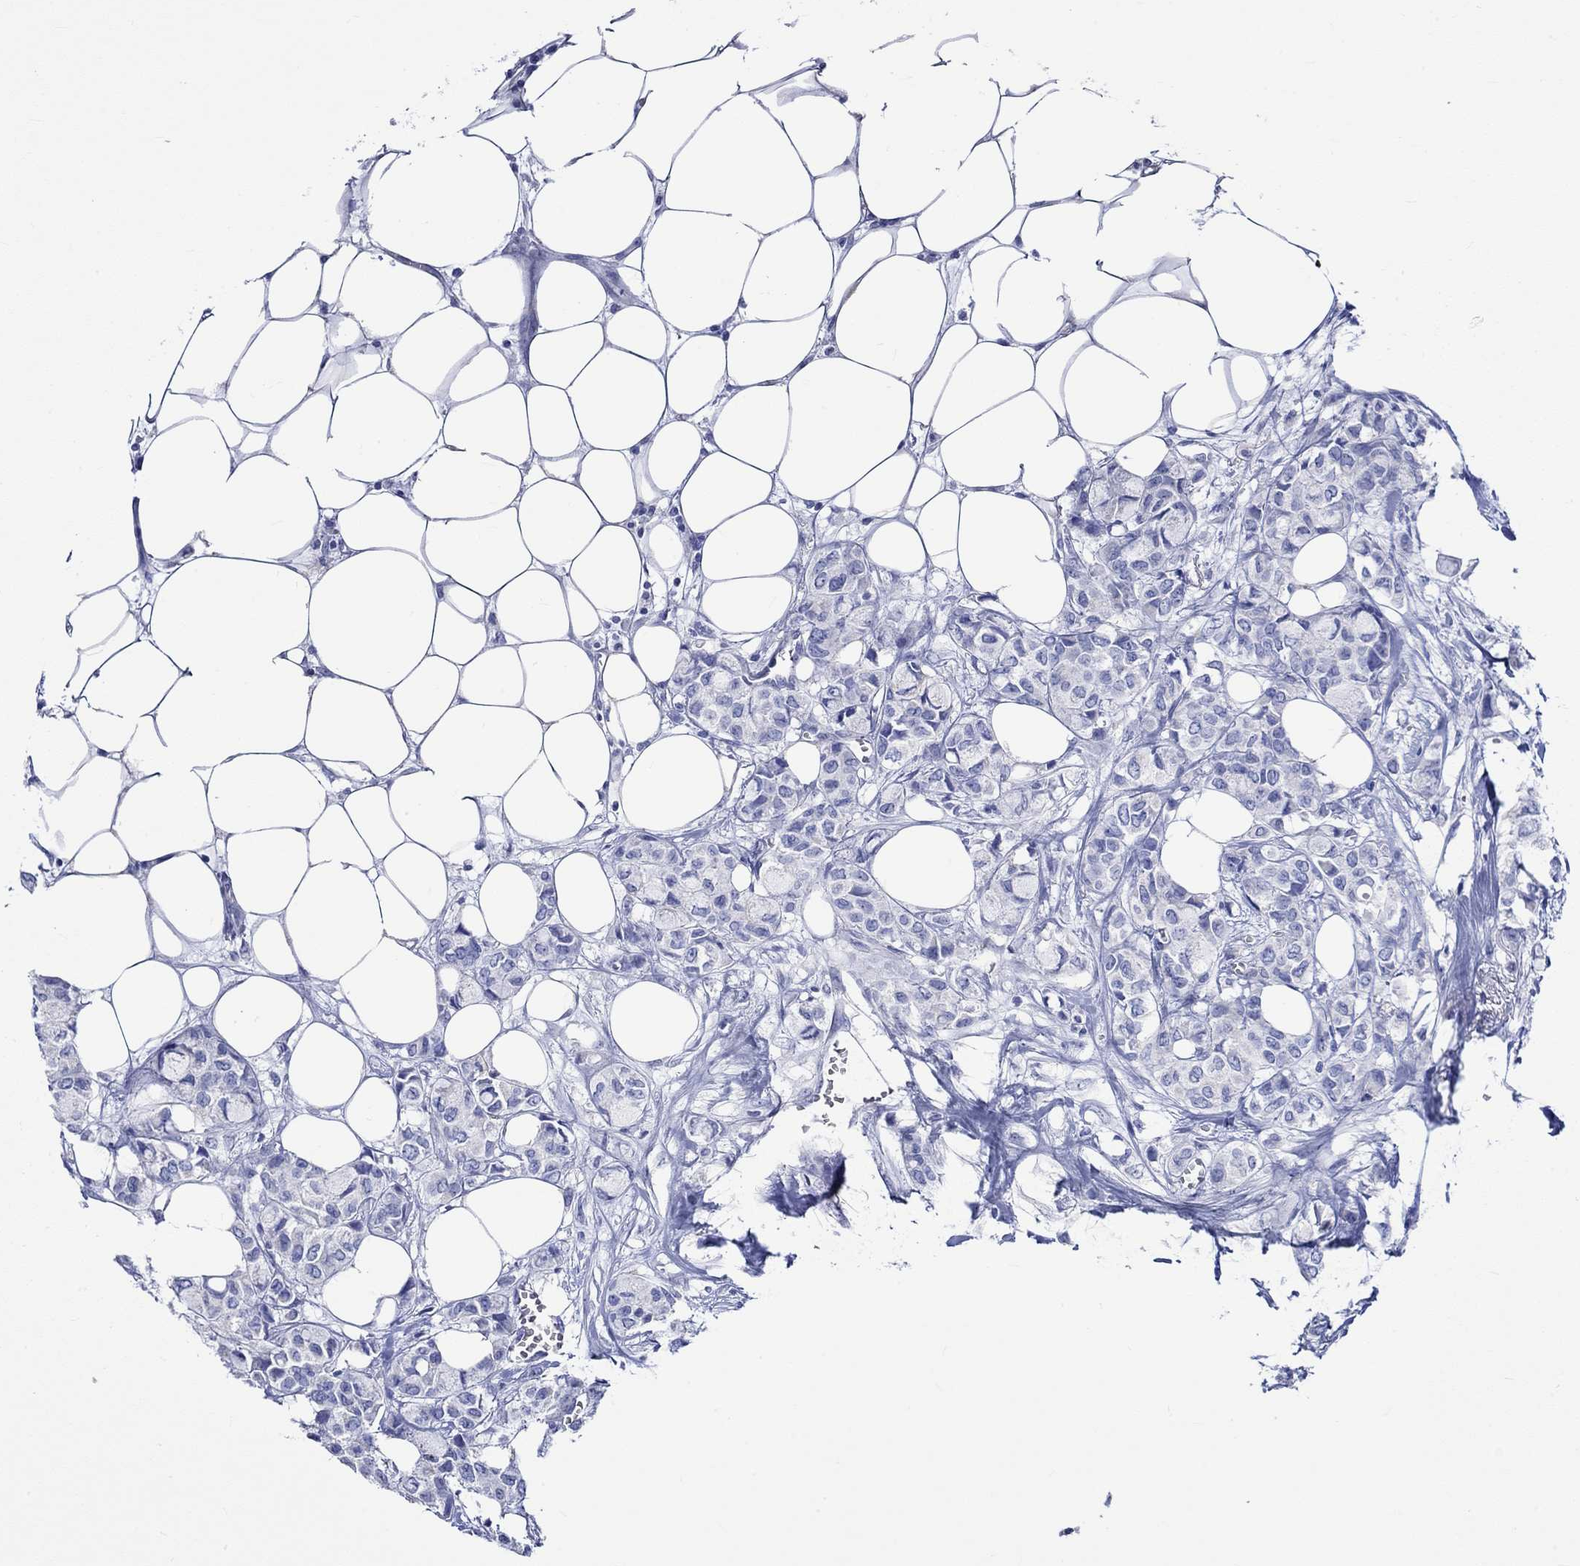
{"staining": {"intensity": "negative", "quantity": "none", "location": "none"}, "tissue": "breast cancer", "cell_type": "Tumor cells", "image_type": "cancer", "snomed": [{"axis": "morphology", "description": "Duct carcinoma"}, {"axis": "topography", "description": "Breast"}], "caption": "Immunohistochemistry of breast infiltrating ductal carcinoma reveals no positivity in tumor cells.", "gene": "HARBI1", "patient": {"sex": "female", "age": 85}}